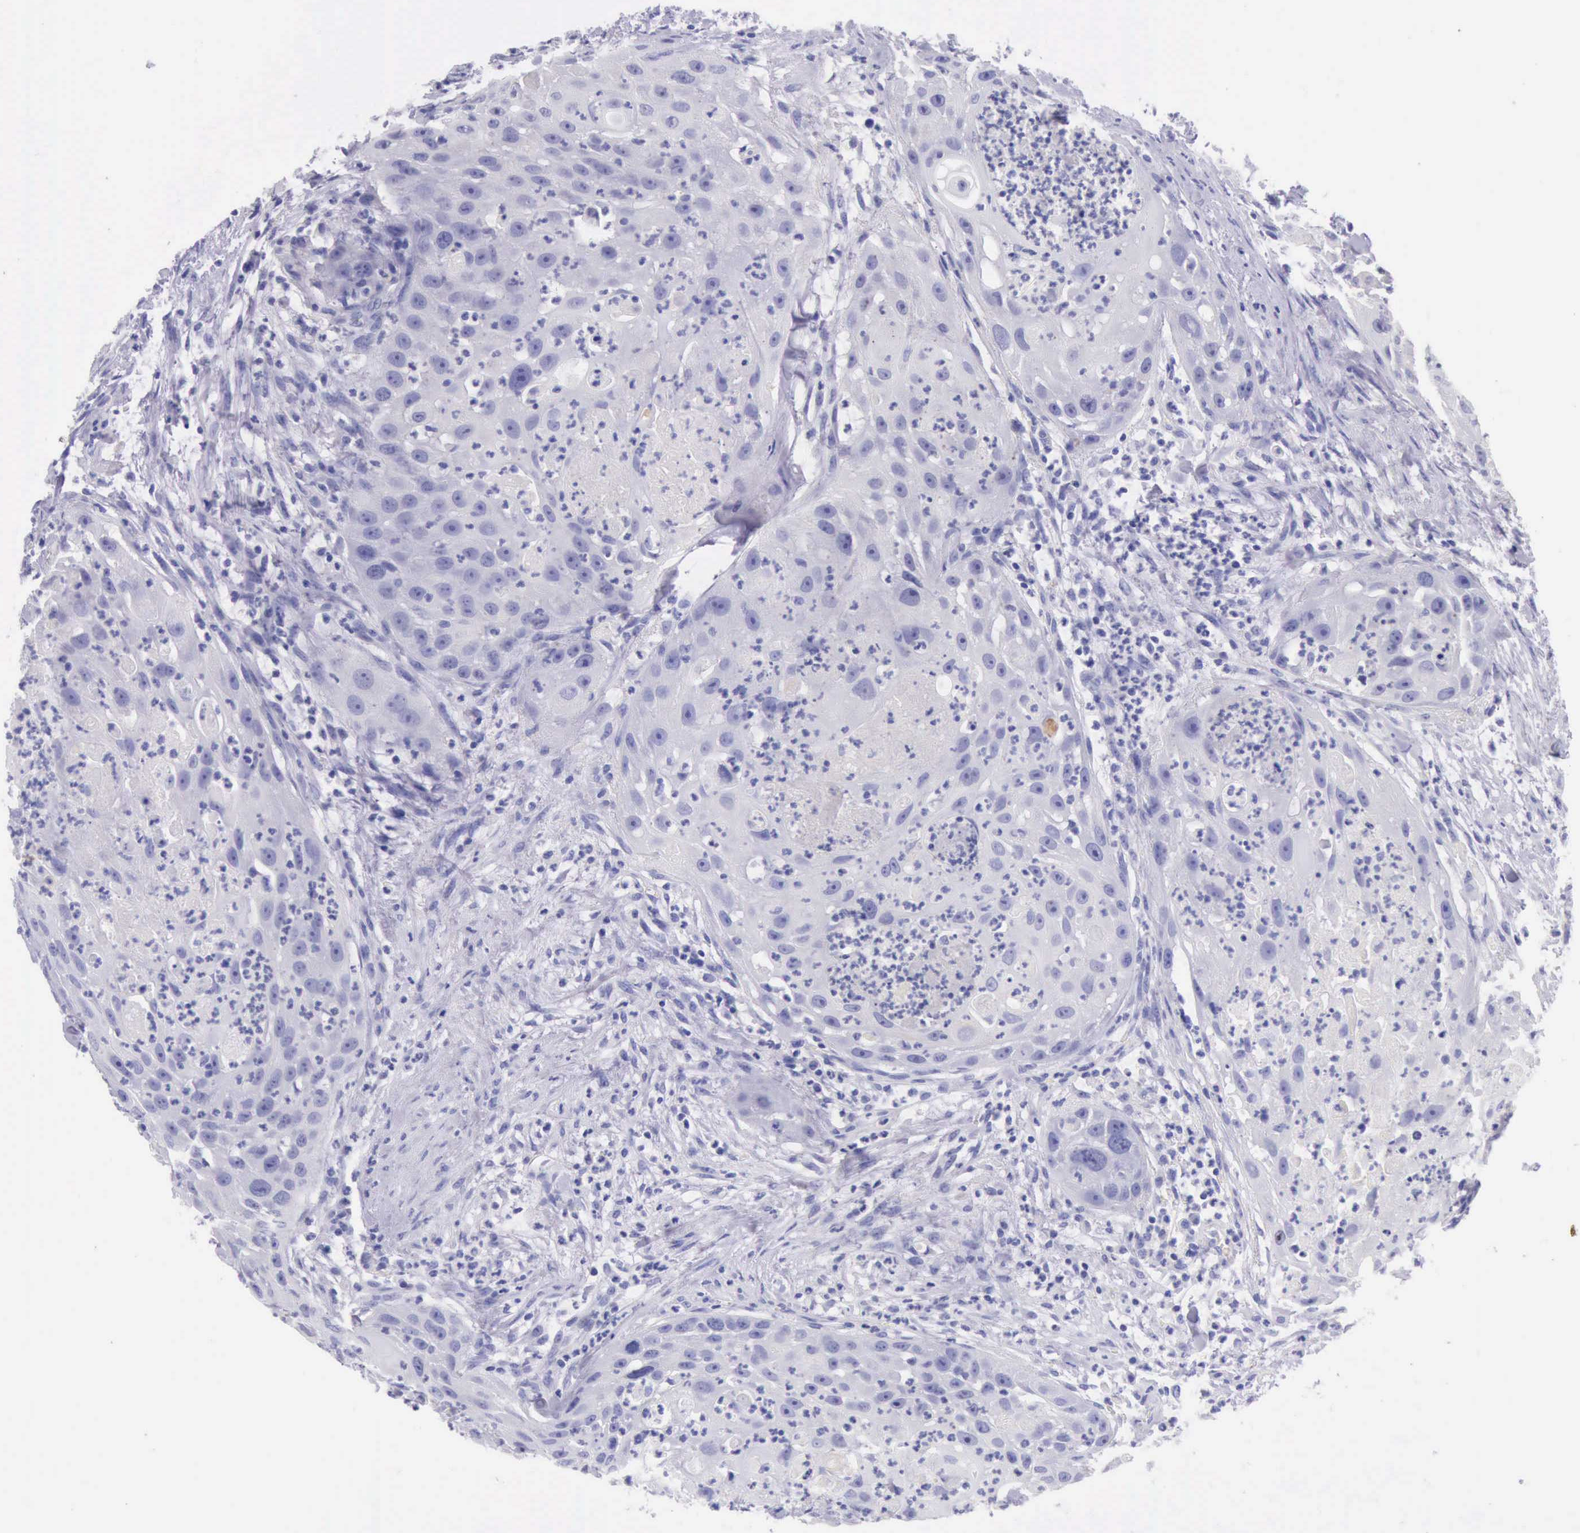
{"staining": {"intensity": "negative", "quantity": "none", "location": "none"}, "tissue": "head and neck cancer", "cell_type": "Tumor cells", "image_type": "cancer", "snomed": [{"axis": "morphology", "description": "Squamous cell carcinoma, NOS"}, {"axis": "topography", "description": "Head-Neck"}], "caption": "Immunohistochemical staining of head and neck cancer (squamous cell carcinoma) shows no significant expression in tumor cells. (Brightfield microscopy of DAB (3,3'-diaminobenzidine) immunohistochemistry (IHC) at high magnification).", "gene": "KRT8", "patient": {"sex": "male", "age": 64}}